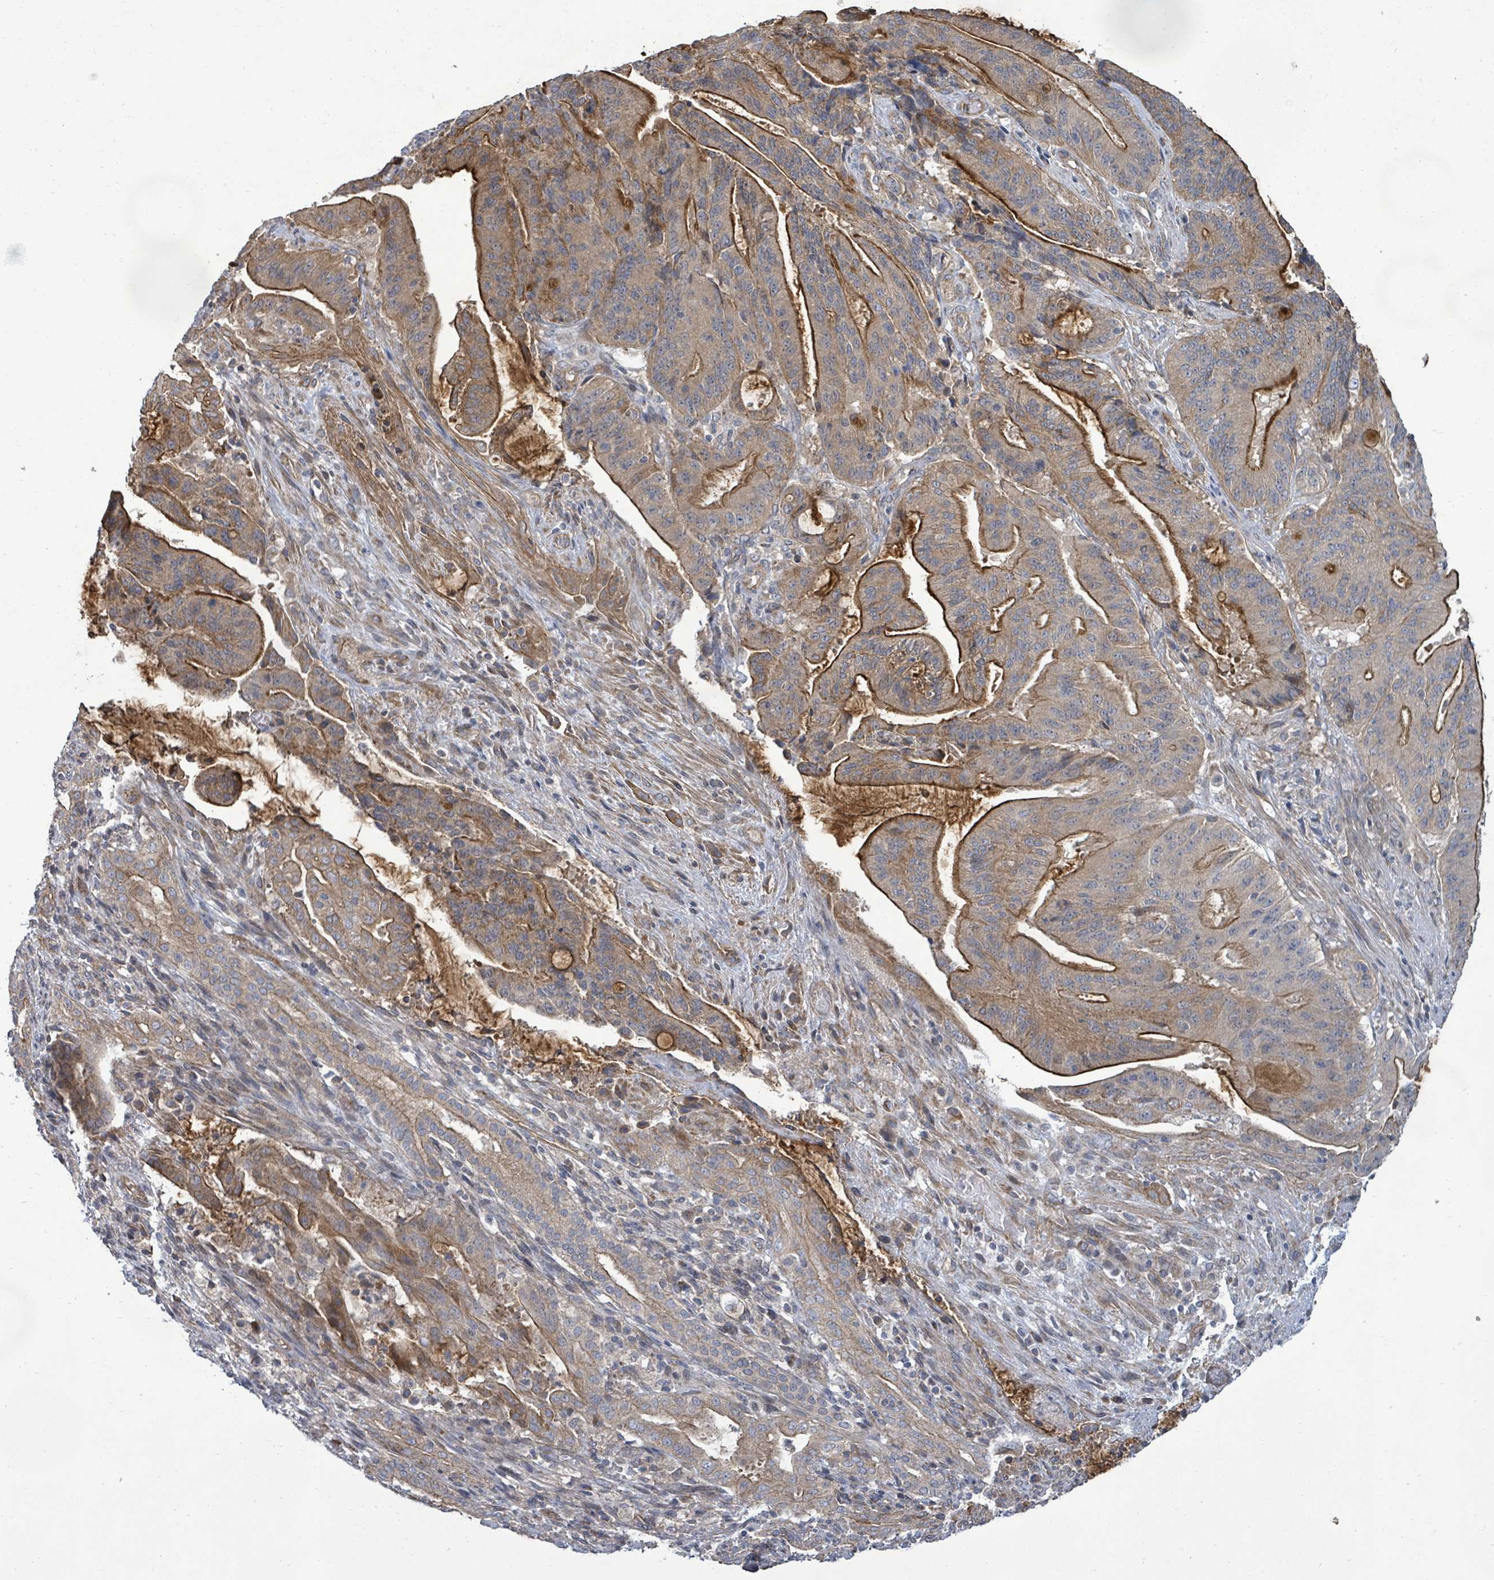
{"staining": {"intensity": "strong", "quantity": ">75%", "location": "cytoplasmic/membranous"}, "tissue": "liver cancer", "cell_type": "Tumor cells", "image_type": "cancer", "snomed": [{"axis": "morphology", "description": "Normal tissue, NOS"}, {"axis": "morphology", "description": "Cholangiocarcinoma"}, {"axis": "topography", "description": "Liver"}, {"axis": "topography", "description": "Peripheral nerve tissue"}], "caption": "This image displays immunohistochemistry (IHC) staining of human cholangiocarcinoma (liver), with high strong cytoplasmic/membranous expression in approximately >75% of tumor cells.", "gene": "KBTBD11", "patient": {"sex": "female", "age": 73}}